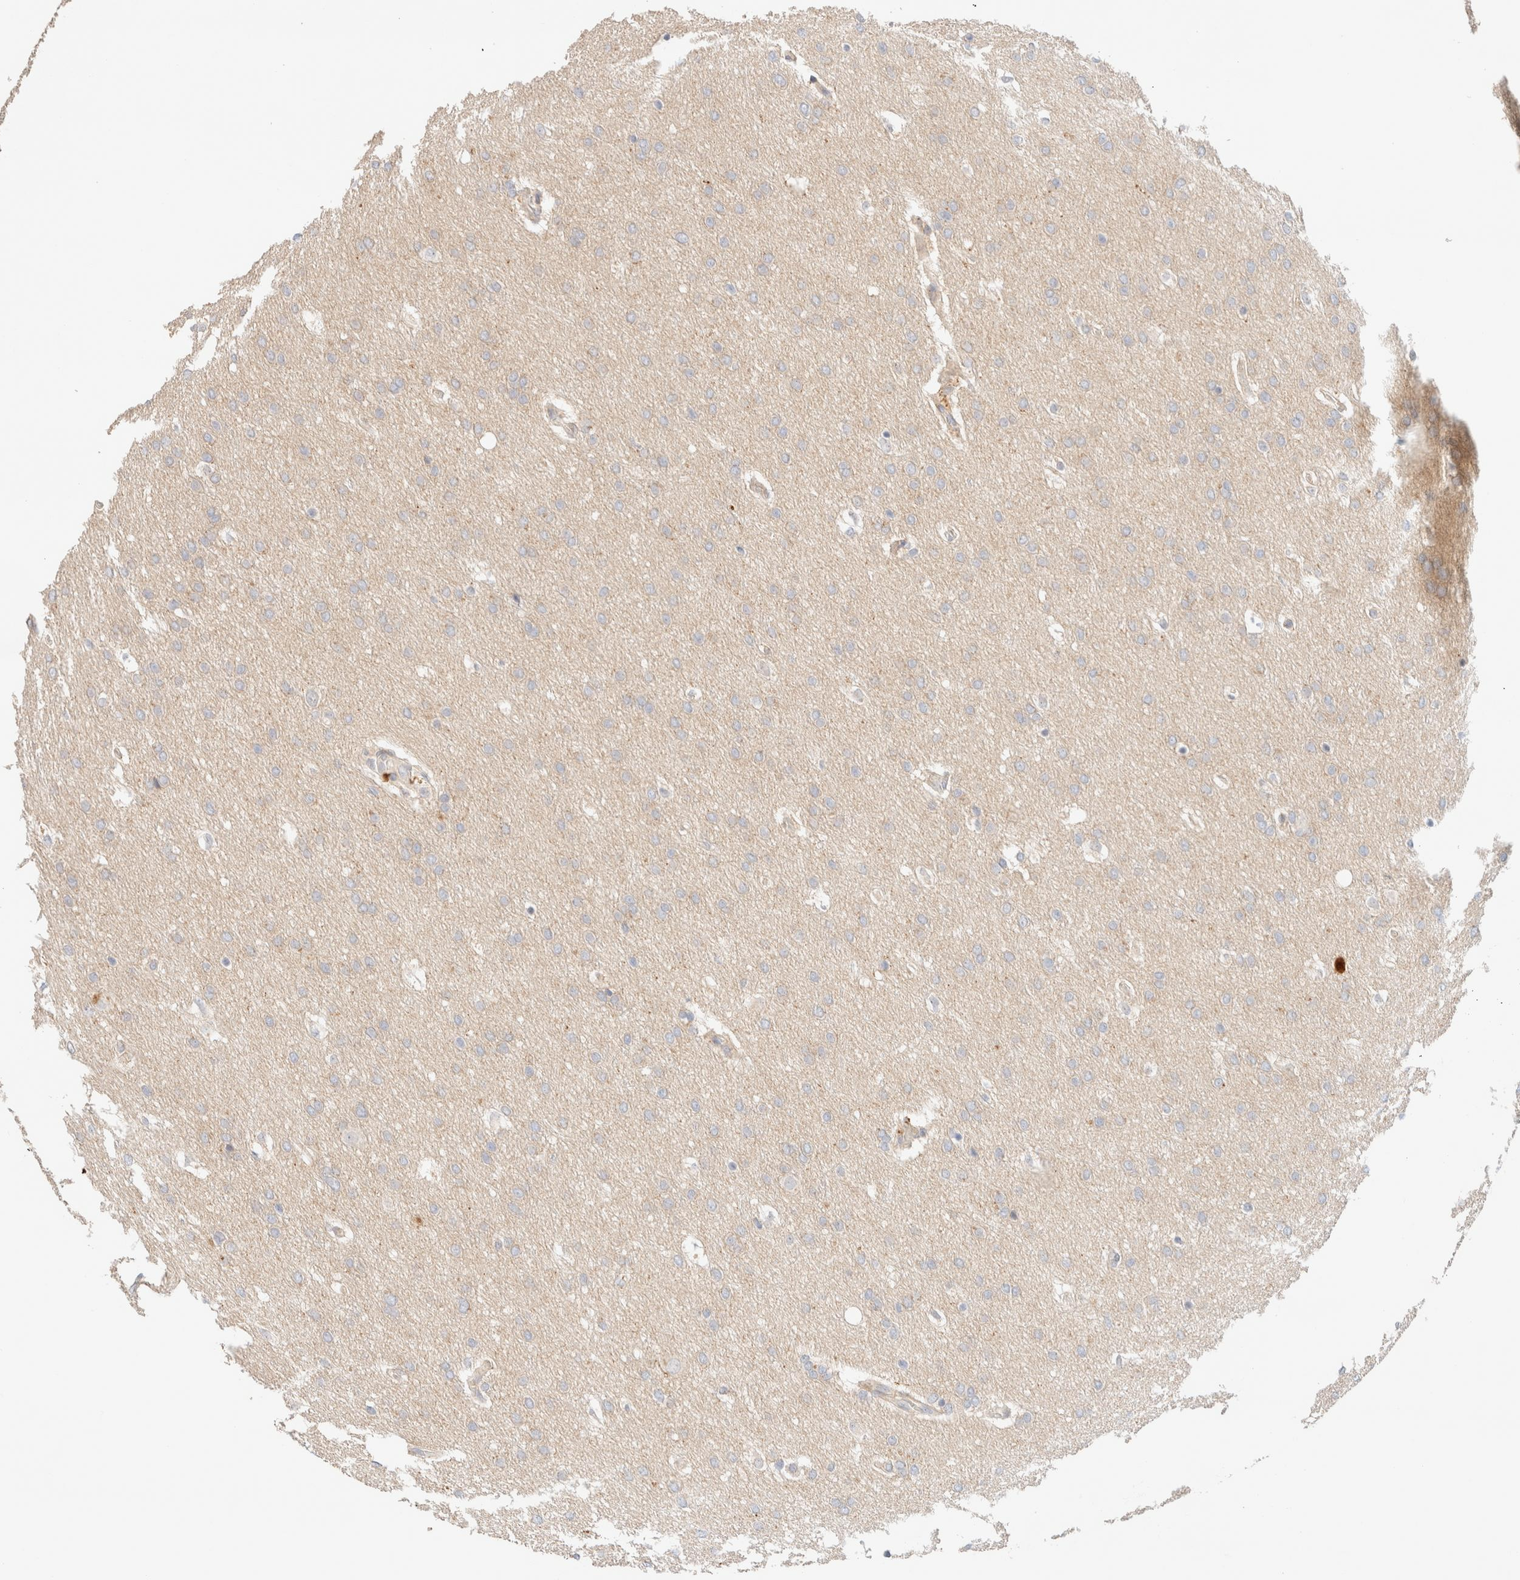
{"staining": {"intensity": "negative", "quantity": "none", "location": "none"}, "tissue": "glioma", "cell_type": "Tumor cells", "image_type": "cancer", "snomed": [{"axis": "morphology", "description": "Glioma, malignant, Low grade"}, {"axis": "topography", "description": "Brain"}], "caption": "The immunohistochemistry (IHC) micrograph has no significant positivity in tumor cells of glioma tissue.", "gene": "SGSM2", "patient": {"sex": "female", "age": 37}}